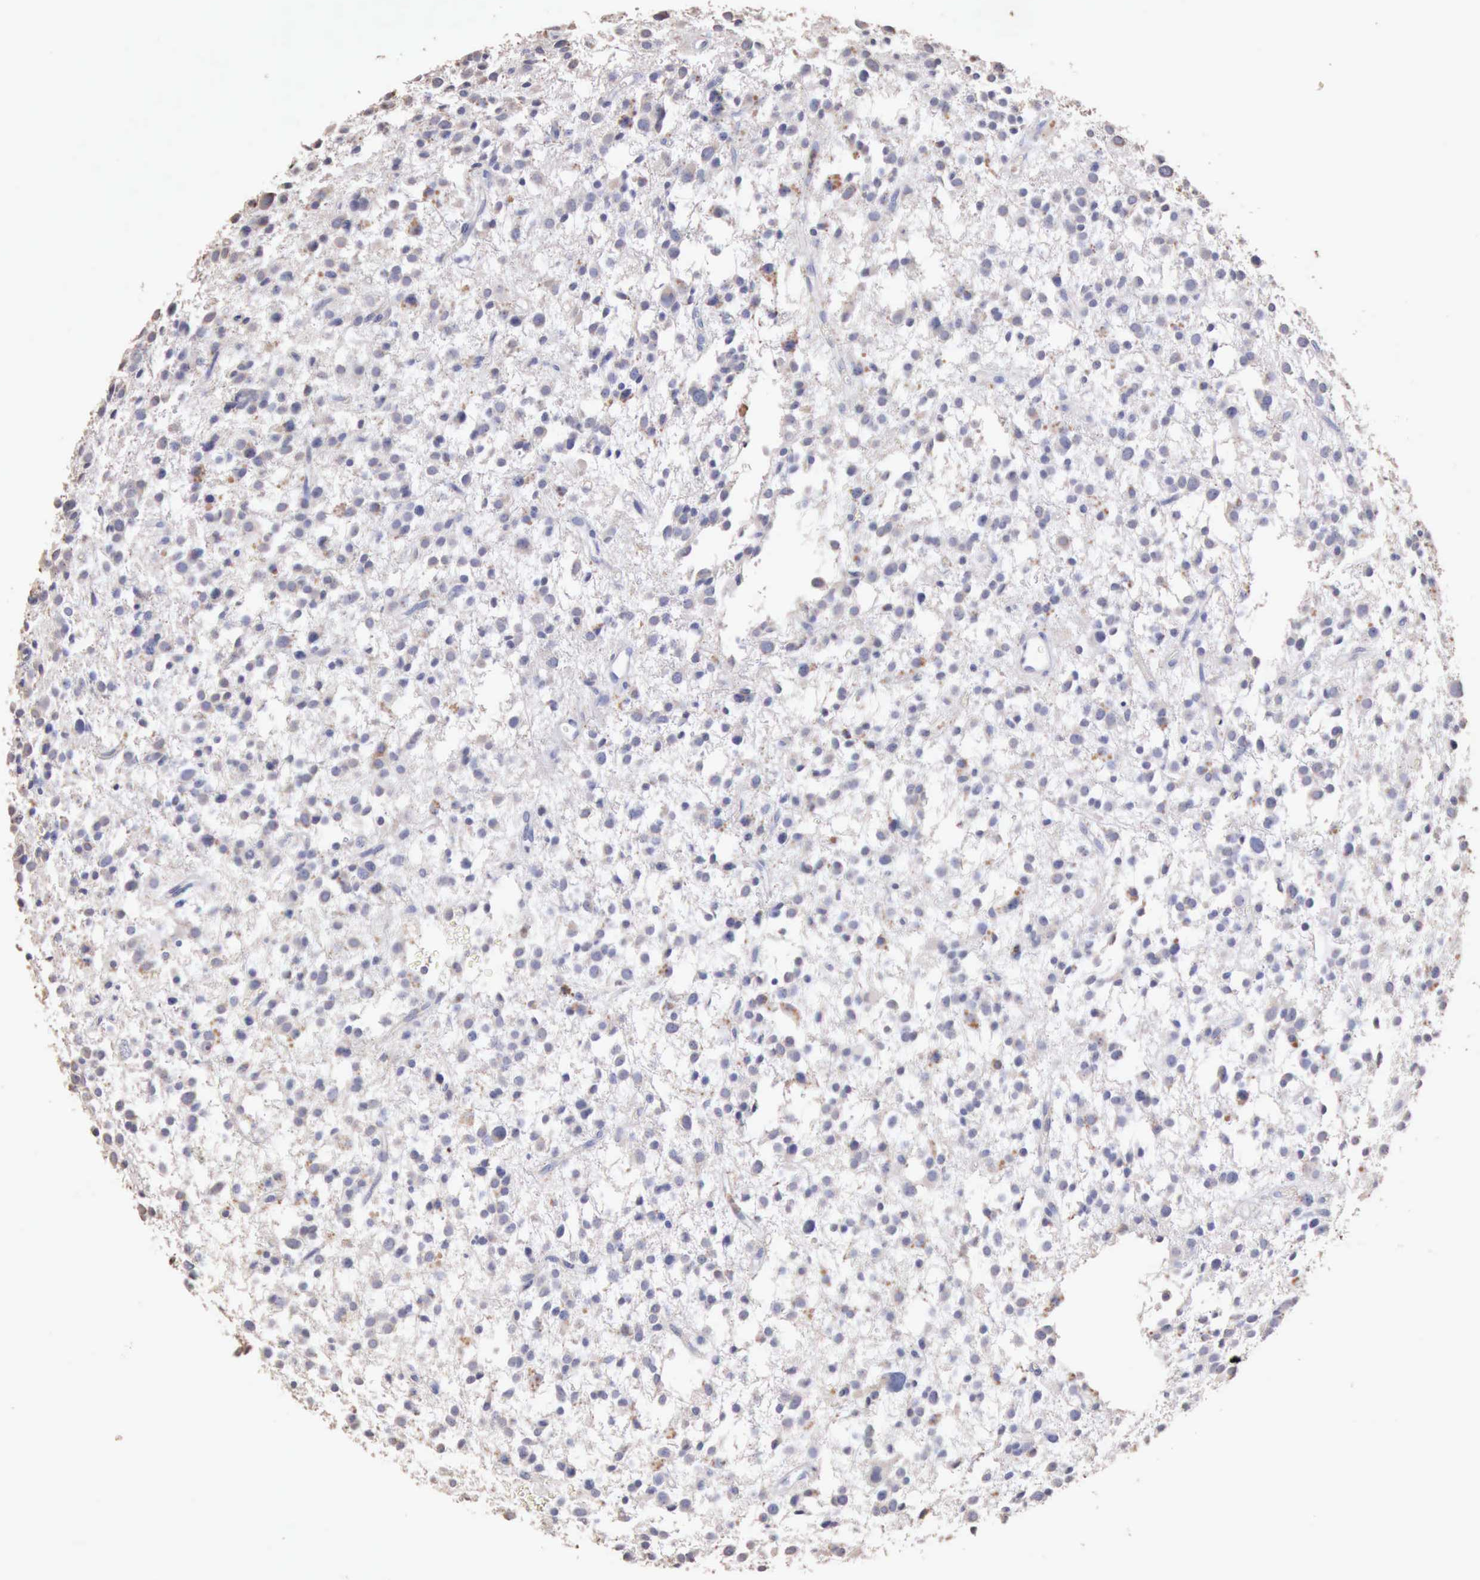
{"staining": {"intensity": "negative", "quantity": "none", "location": "none"}, "tissue": "glioma", "cell_type": "Tumor cells", "image_type": "cancer", "snomed": [{"axis": "morphology", "description": "Glioma, malignant, Low grade"}, {"axis": "topography", "description": "Brain"}], "caption": "An image of human glioma is negative for staining in tumor cells.", "gene": "KRT6B", "patient": {"sex": "female", "age": 36}}